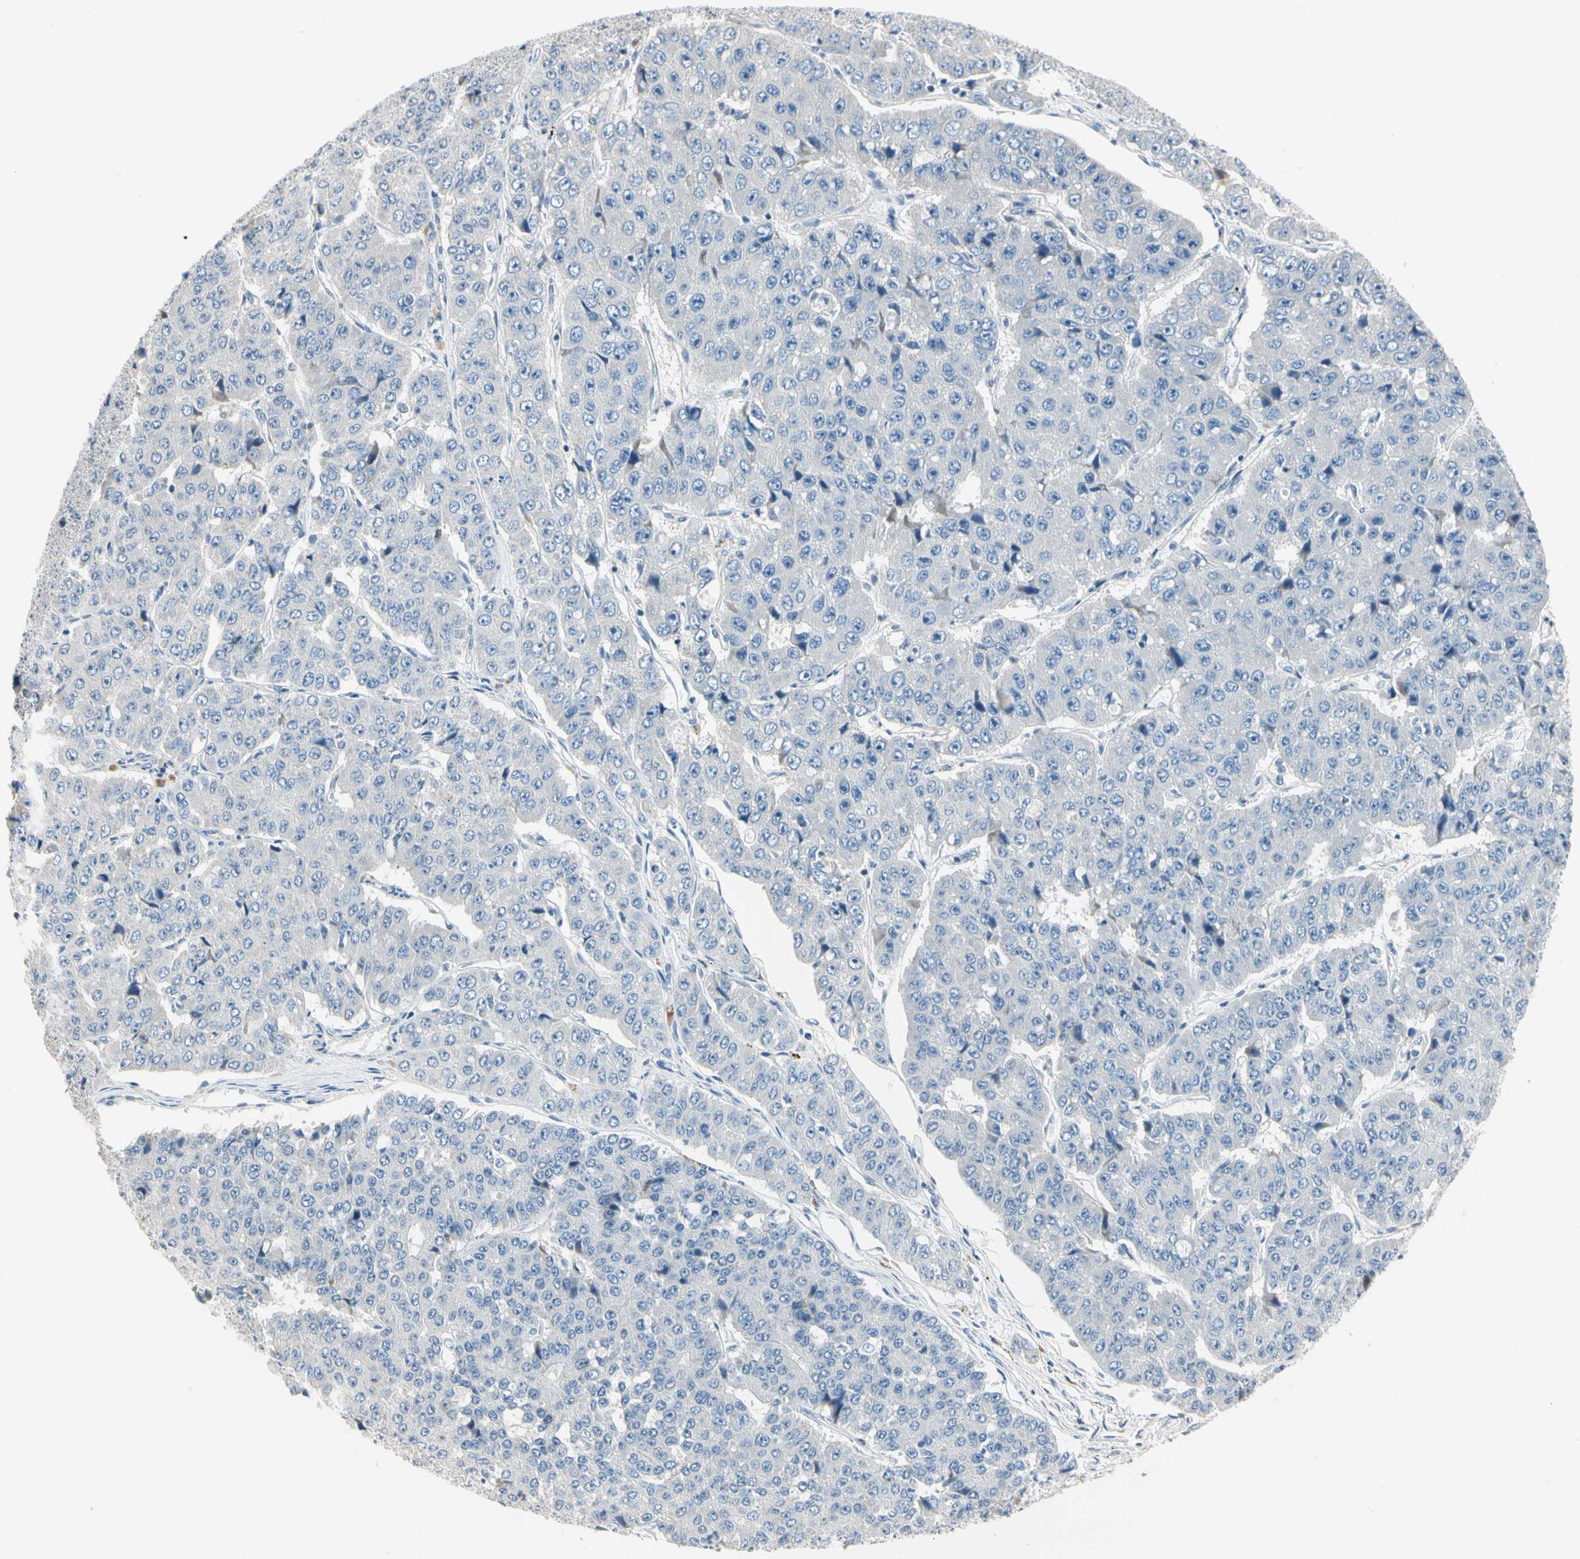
{"staining": {"intensity": "negative", "quantity": "none", "location": "none"}, "tissue": "pancreatic cancer", "cell_type": "Tumor cells", "image_type": "cancer", "snomed": [{"axis": "morphology", "description": "Adenocarcinoma, NOS"}, {"axis": "topography", "description": "Pancreas"}], "caption": "This is an IHC image of pancreatic cancer. There is no staining in tumor cells.", "gene": "GPR153", "patient": {"sex": "male", "age": 50}}